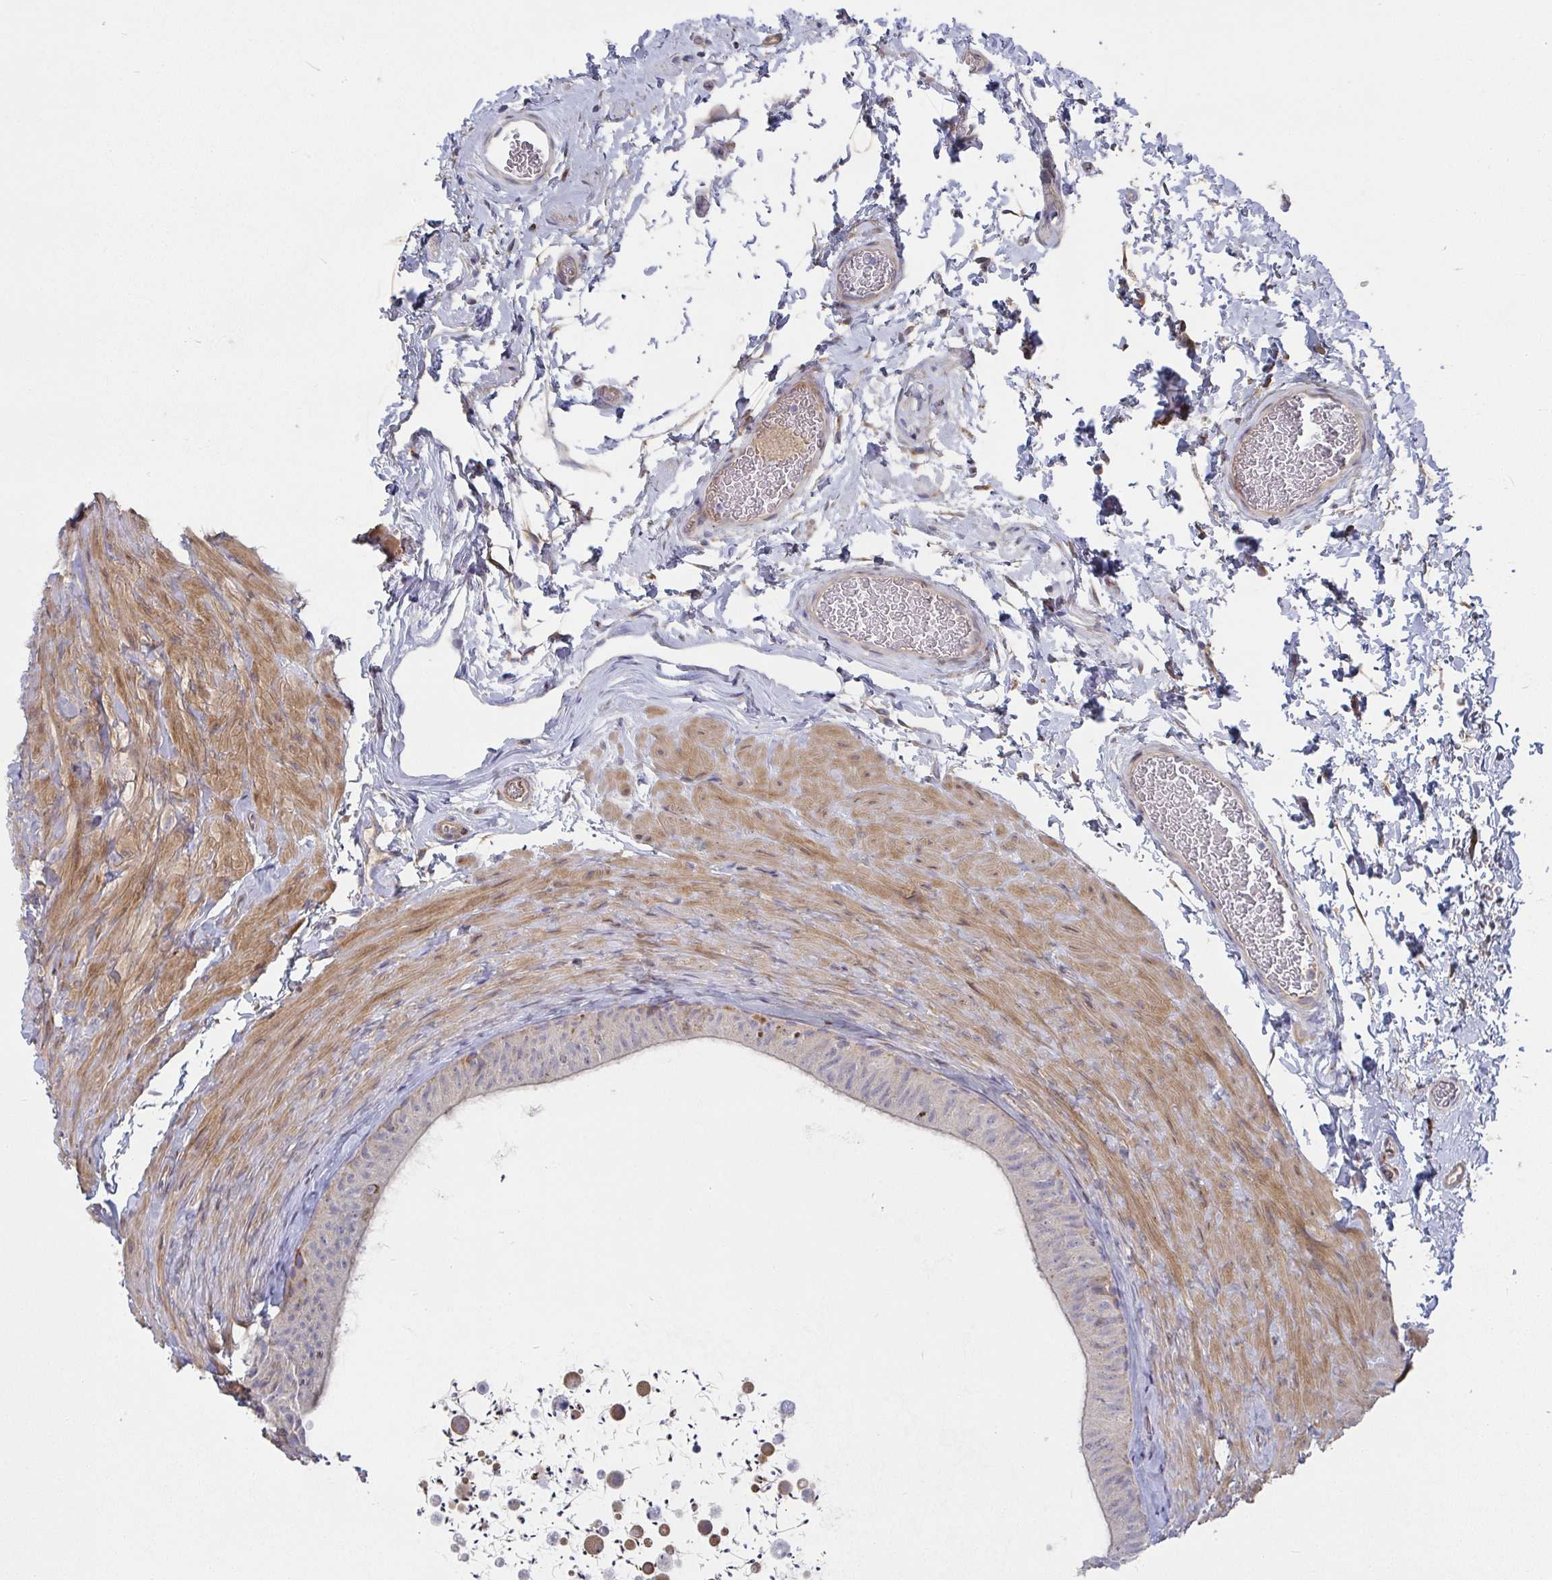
{"staining": {"intensity": "weak", "quantity": "25%-75%", "location": "cytoplasmic/membranous"}, "tissue": "epididymis", "cell_type": "Glandular cells", "image_type": "normal", "snomed": [{"axis": "morphology", "description": "Normal tissue, NOS"}, {"axis": "topography", "description": "Epididymis, spermatic cord, NOS"}, {"axis": "topography", "description": "Epididymis"}], "caption": "Immunohistochemical staining of benign human epididymis exhibits weak cytoplasmic/membranous protein positivity in about 25%-75% of glandular cells.", "gene": "RHEBL1", "patient": {"sex": "male", "age": 31}}